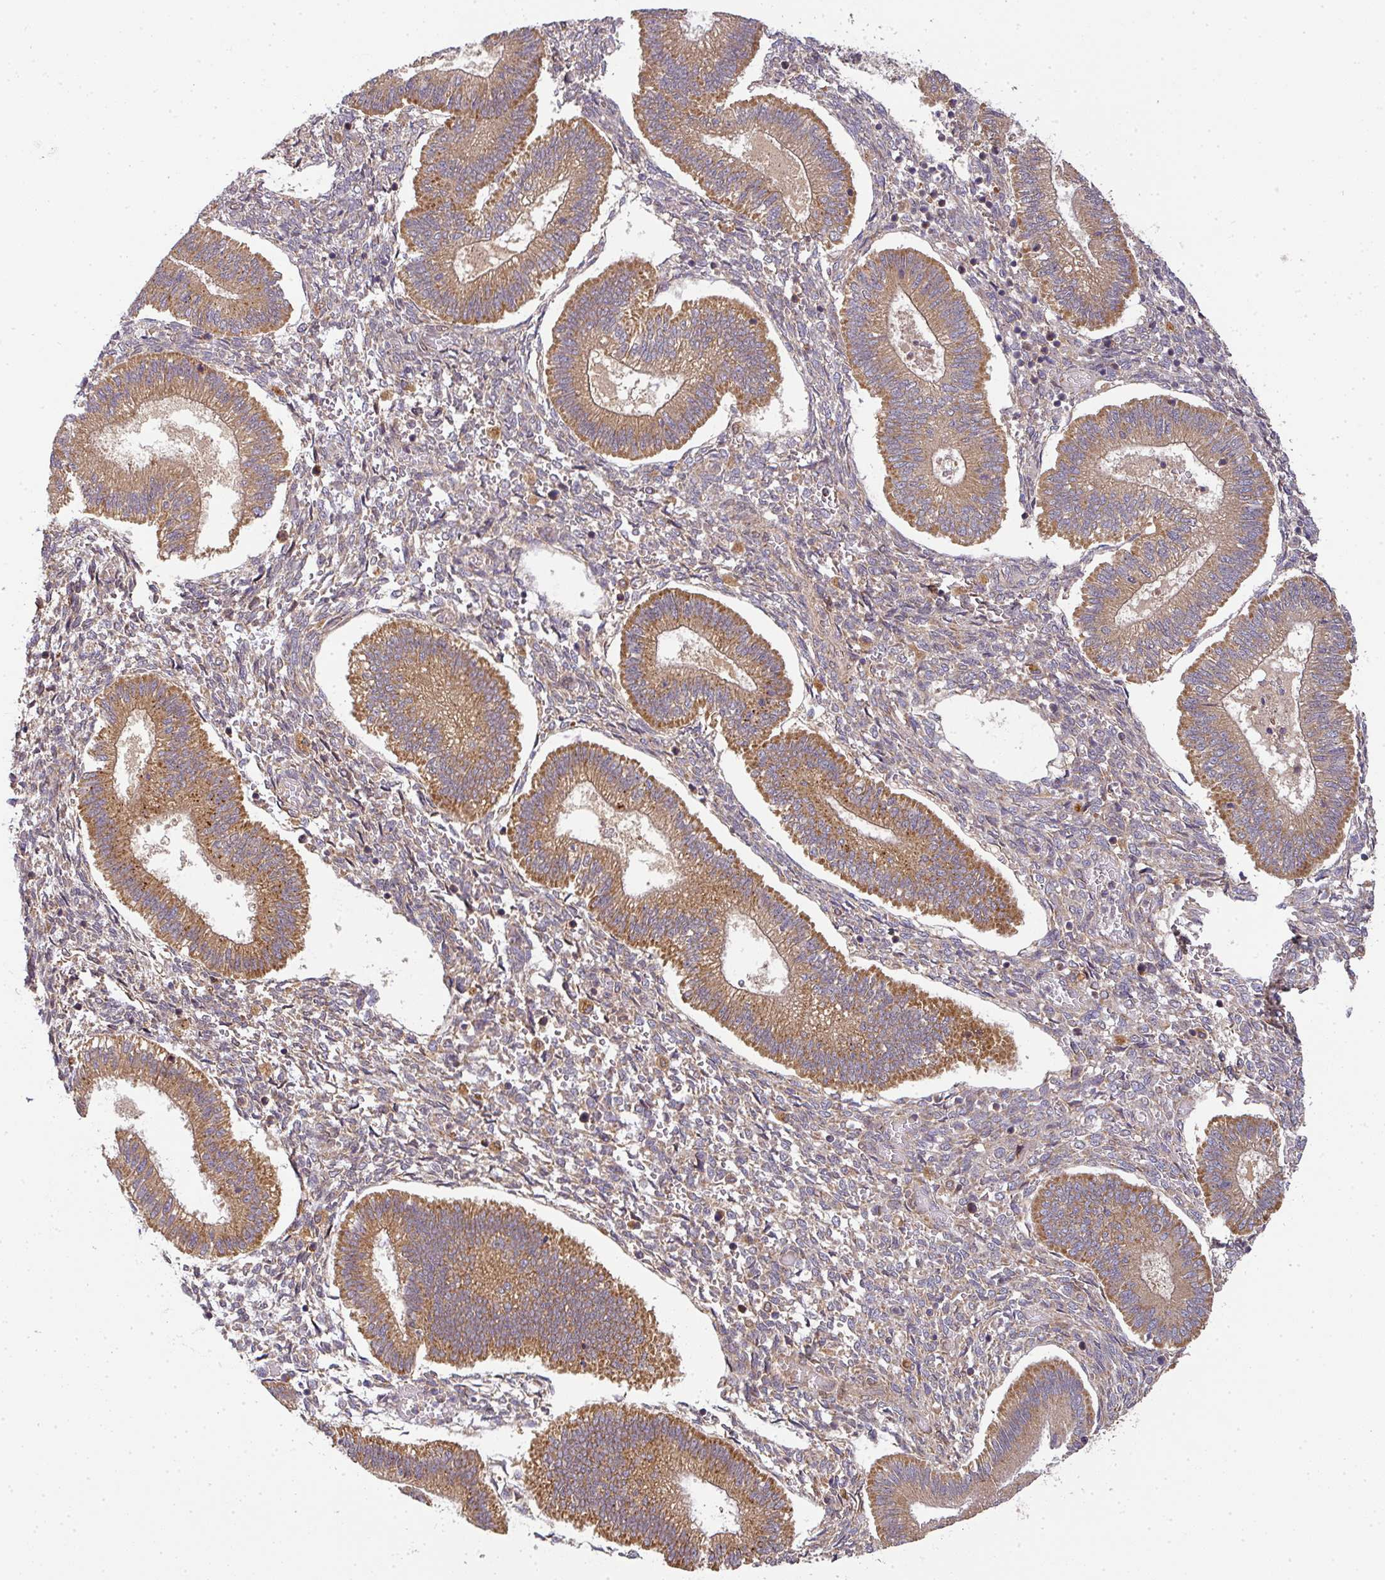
{"staining": {"intensity": "moderate", "quantity": "25%-75%", "location": "cytoplasmic/membranous"}, "tissue": "endometrium", "cell_type": "Cells in endometrial stroma", "image_type": "normal", "snomed": [{"axis": "morphology", "description": "Normal tissue, NOS"}, {"axis": "topography", "description": "Endometrium"}], "caption": "DAB immunohistochemical staining of benign endometrium exhibits moderate cytoplasmic/membranous protein staining in about 25%-75% of cells in endometrial stroma. The staining was performed using DAB to visualize the protein expression in brown, while the nuclei were stained in blue with hematoxylin (Magnification: 20x).", "gene": "MALSU1", "patient": {"sex": "female", "age": 25}}